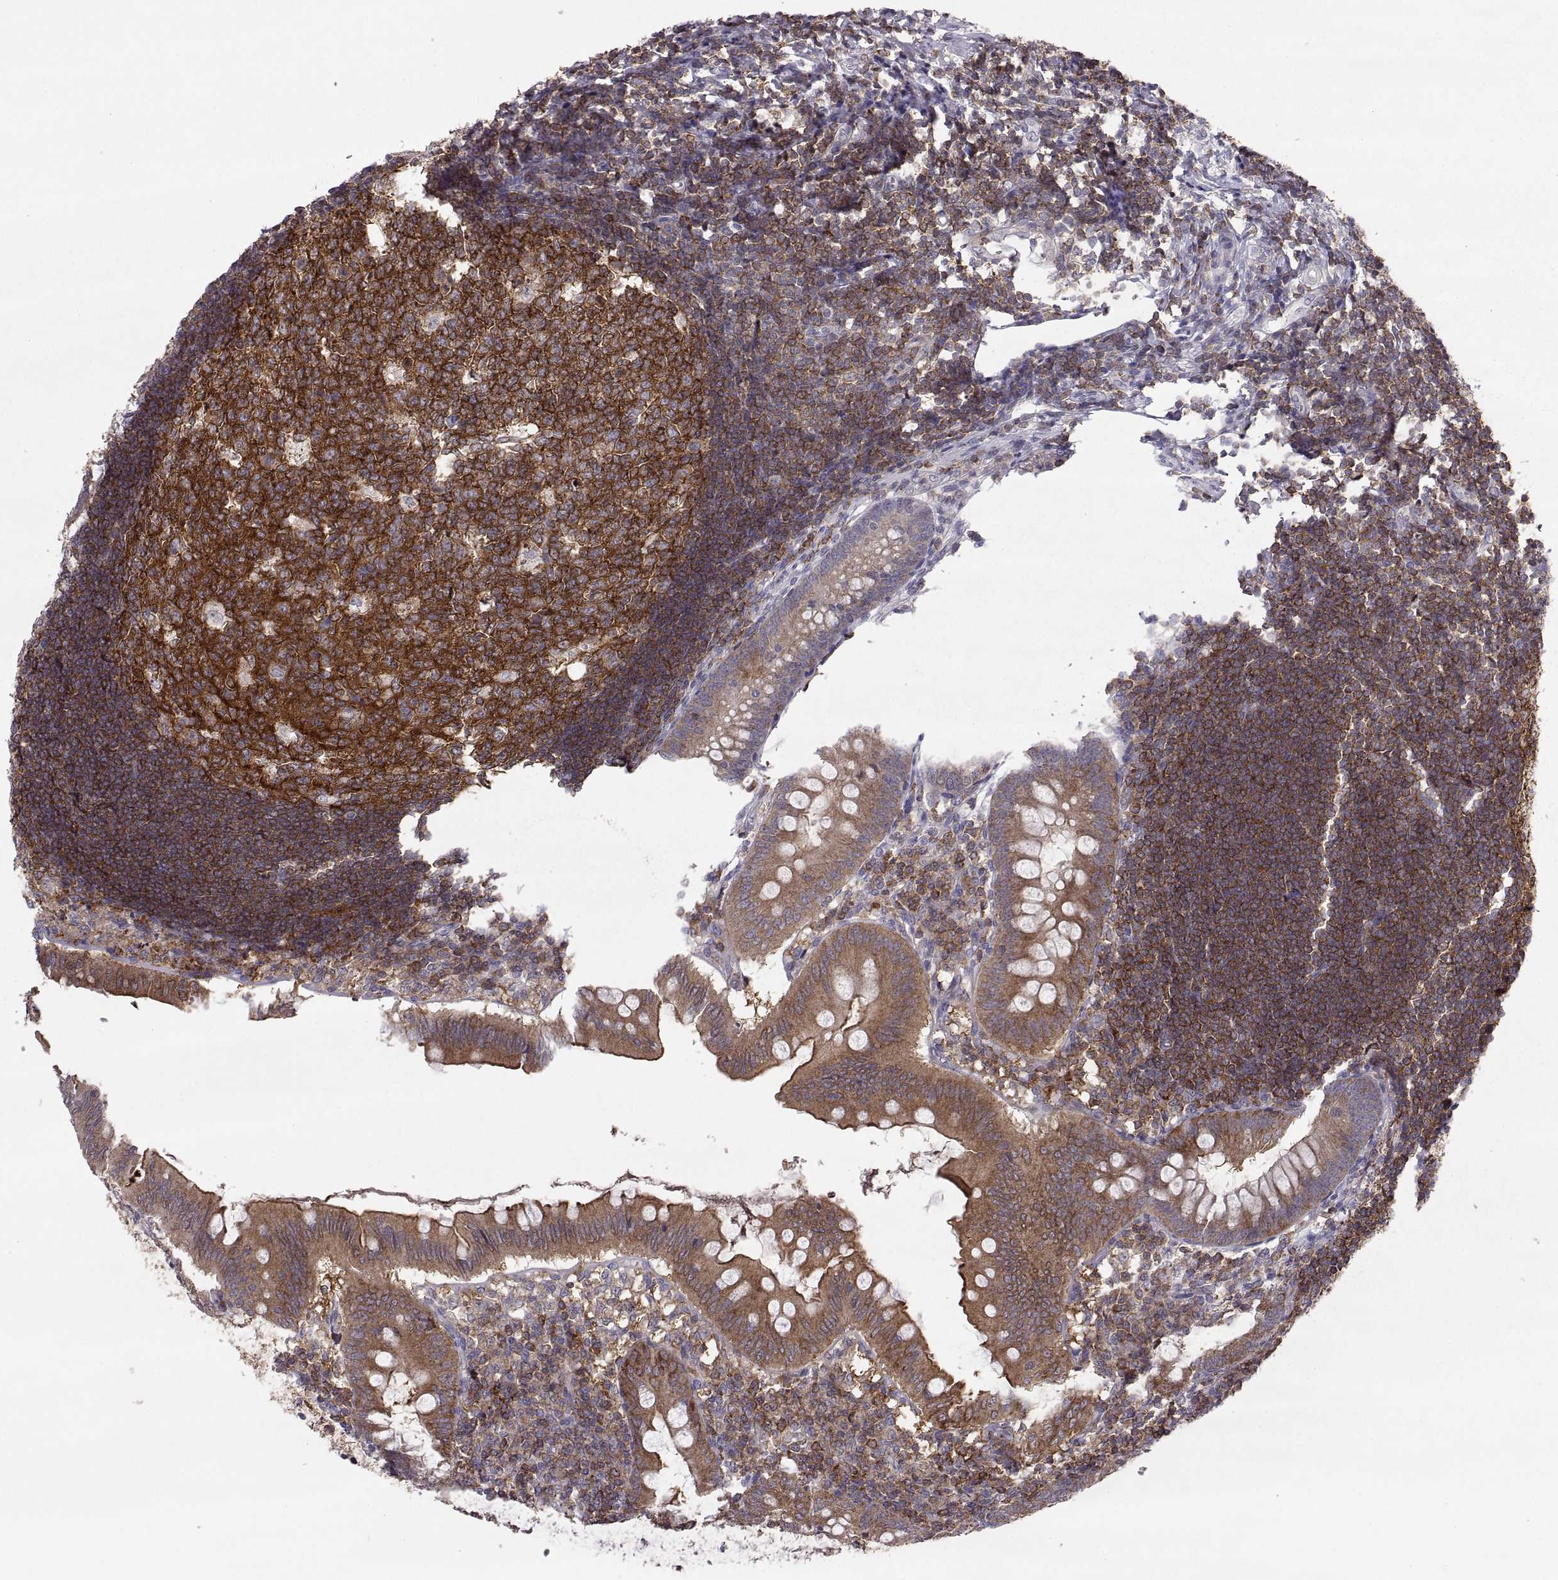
{"staining": {"intensity": "strong", "quantity": "25%-75%", "location": "cytoplasmic/membranous"}, "tissue": "appendix", "cell_type": "Glandular cells", "image_type": "normal", "snomed": [{"axis": "morphology", "description": "Normal tissue, NOS"}, {"axis": "morphology", "description": "Inflammation, NOS"}, {"axis": "topography", "description": "Appendix"}], "caption": "Protein staining of unremarkable appendix displays strong cytoplasmic/membranous positivity in approximately 25%-75% of glandular cells.", "gene": "EZR", "patient": {"sex": "male", "age": 16}}